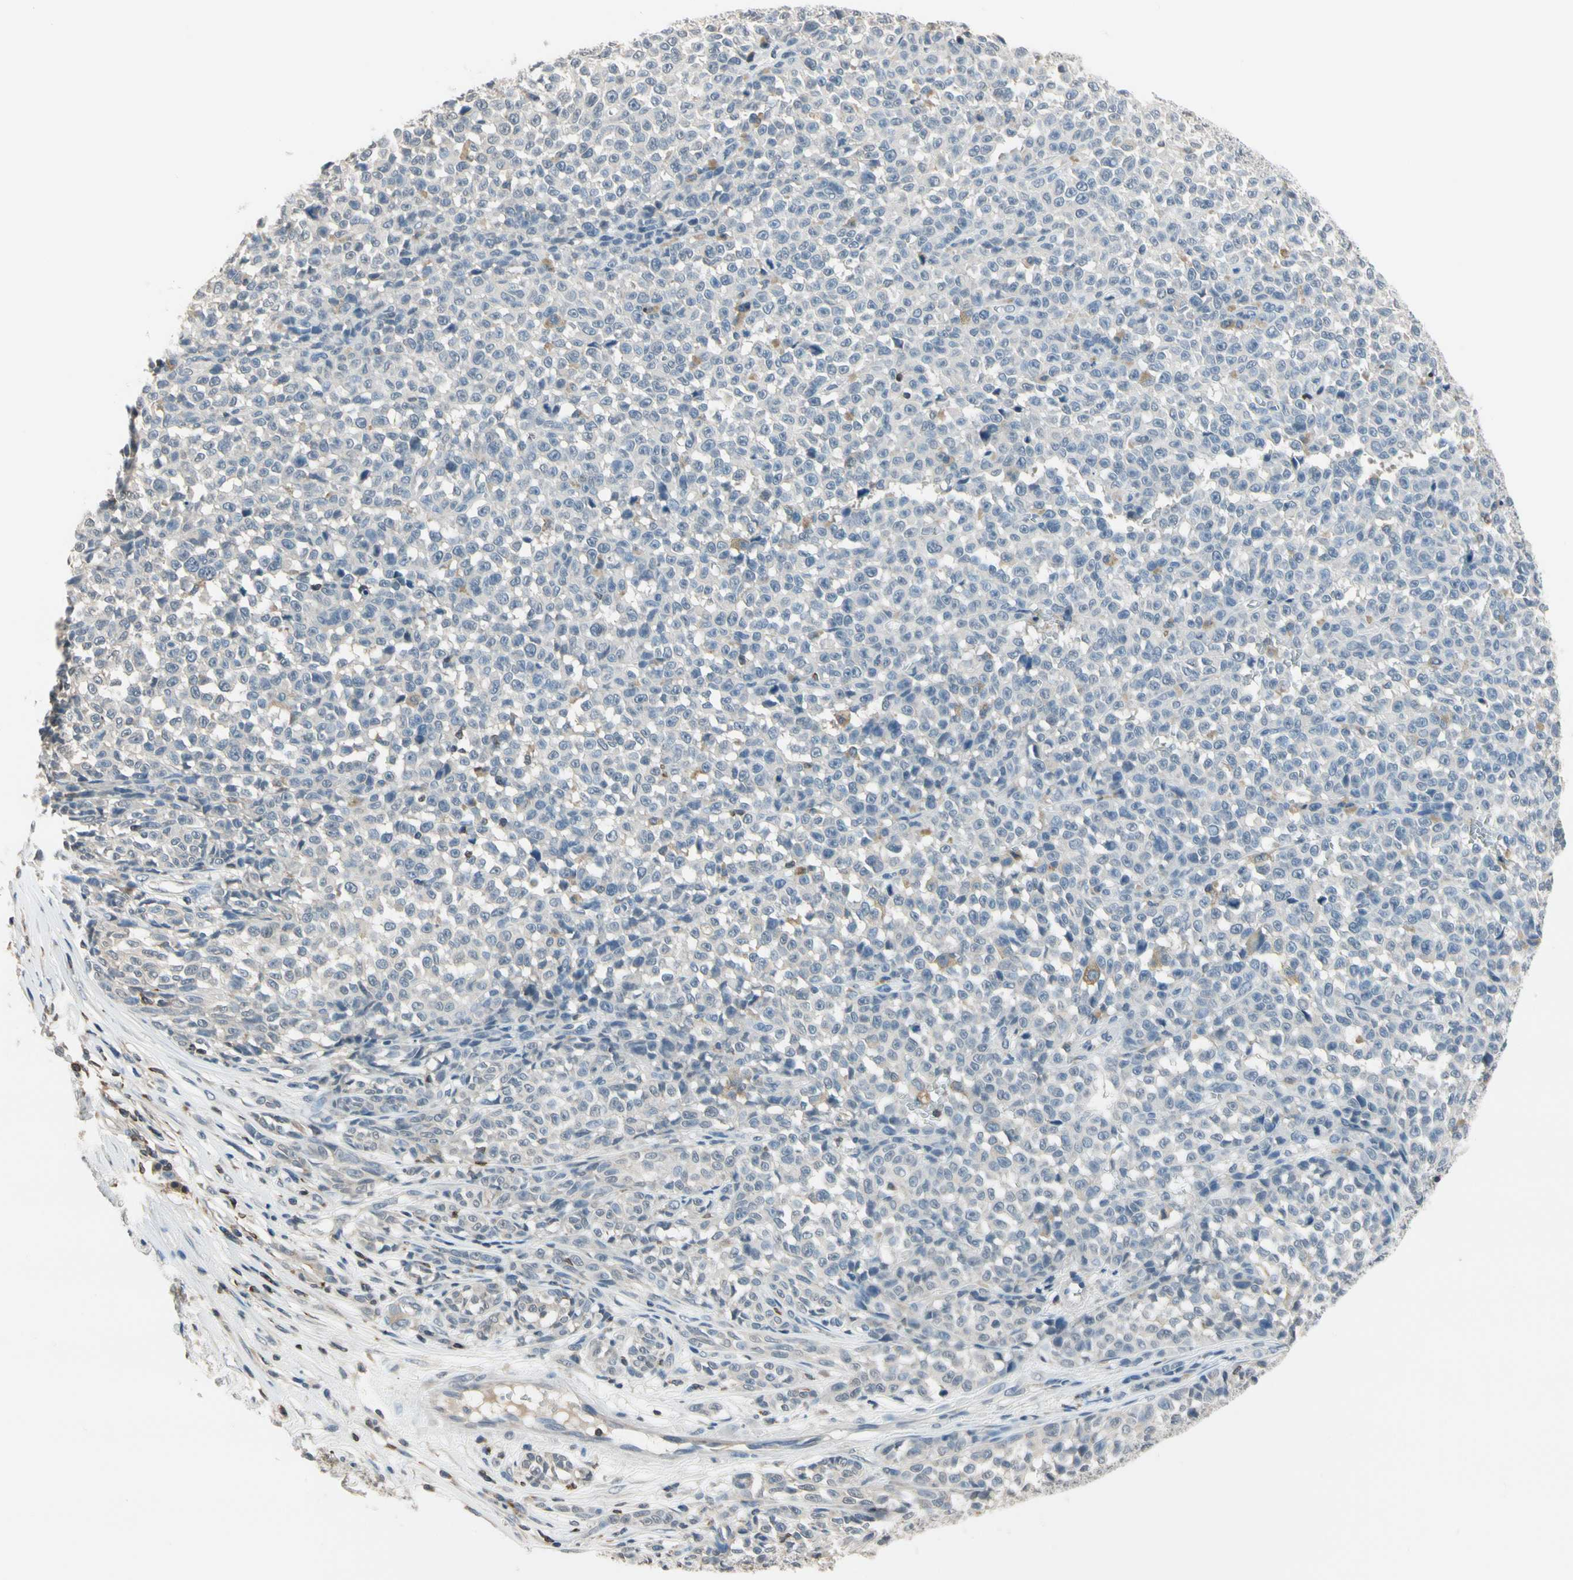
{"staining": {"intensity": "negative", "quantity": "none", "location": "none"}, "tissue": "melanoma", "cell_type": "Tumor cells", "image_type": "cancer", "snomed": [{"axis": "morphology", "description": "Malignant melanoma, NOS"}, {"axis": "topography", "description": "Skin"}], "caption": "Protein analysis of malignant melanoma reveals no significant staining in tumor cells.", "gene": "NFATC2", "patient": {"sex": "female", "age": 82}}